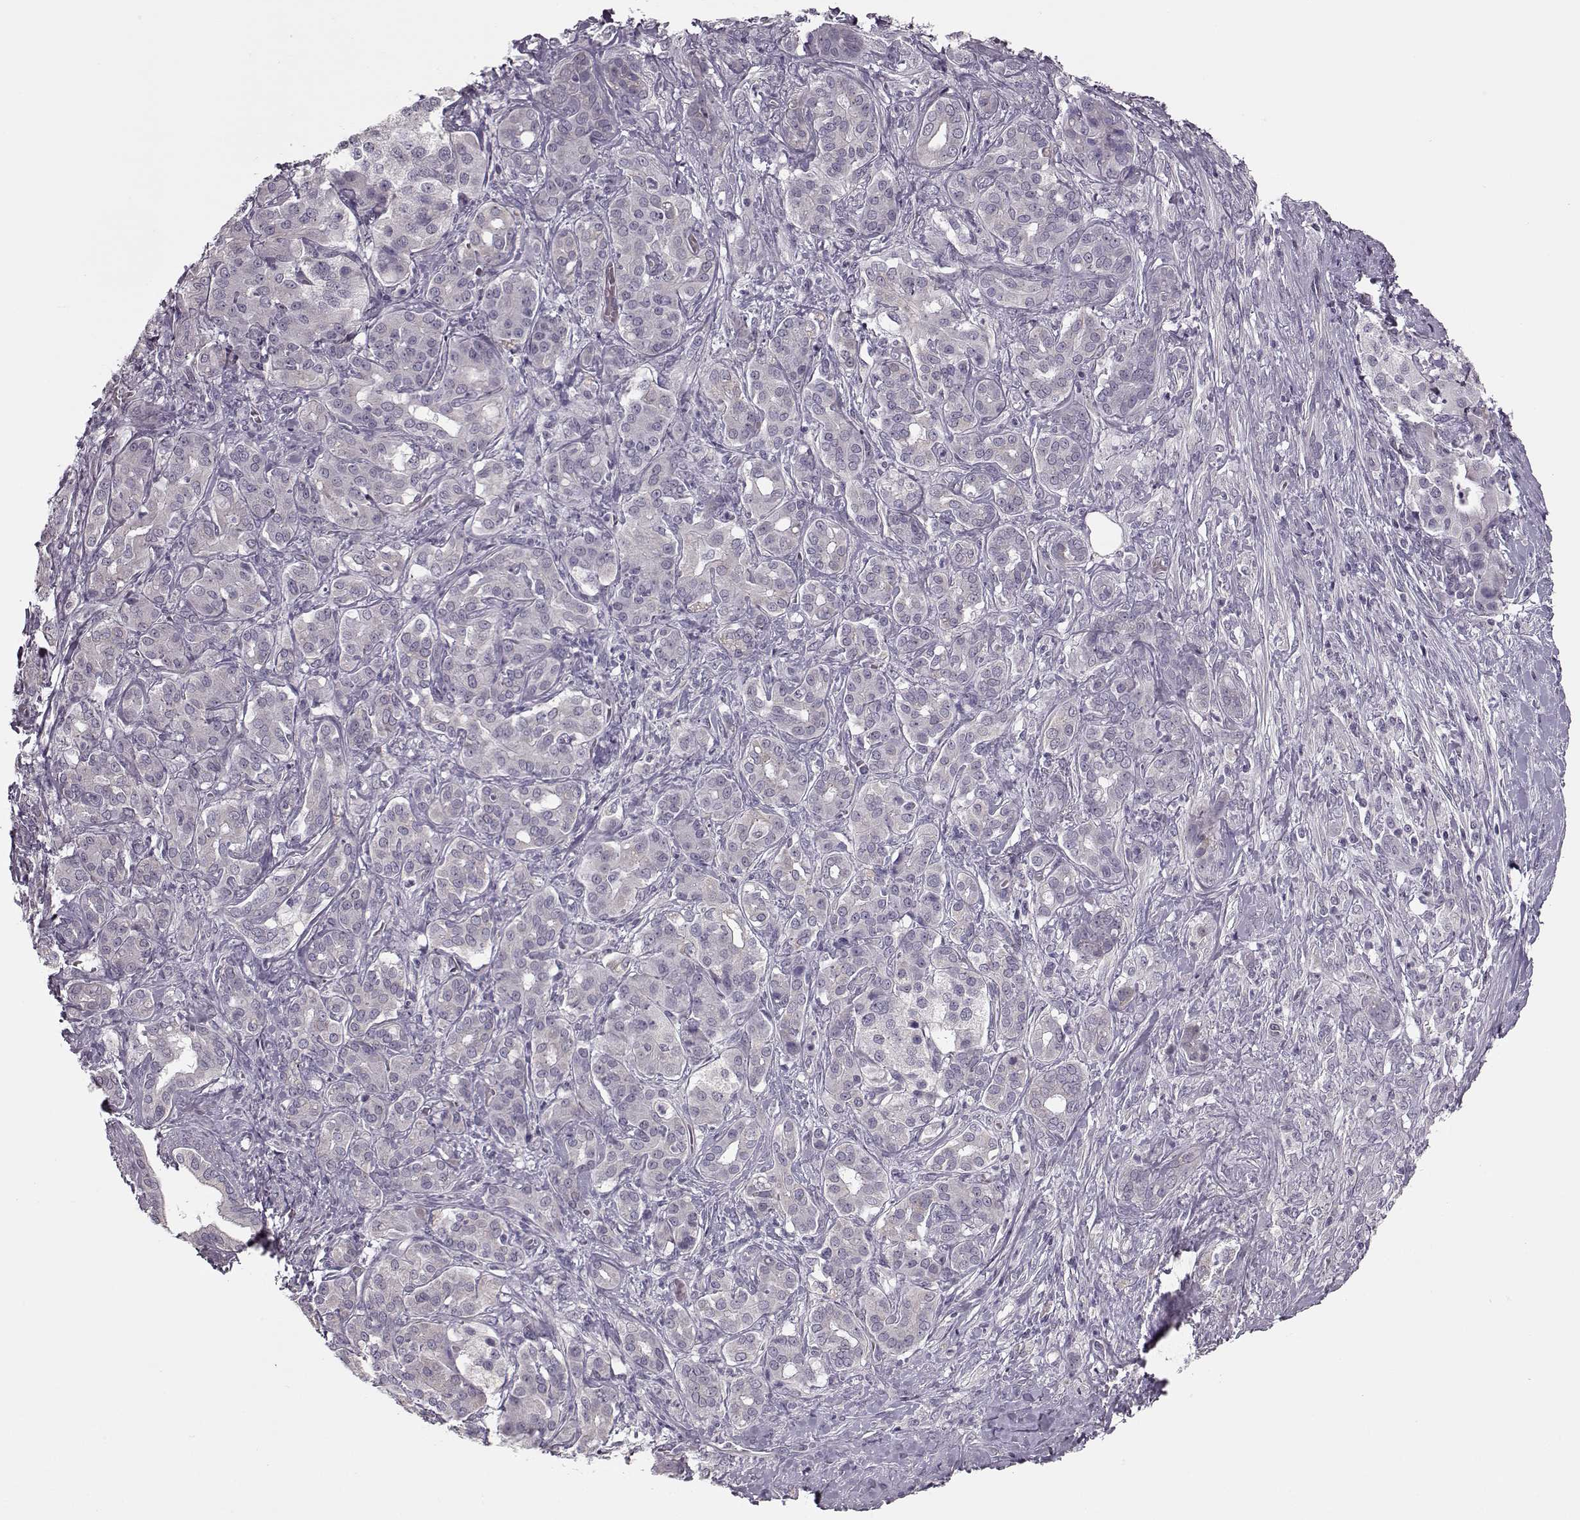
{"staining": {"intensity": "negative", "quantity": "none", "location": "none"}, "tissue": "pancreatic cancer", "cell_type": "Tumor cells", "image_type": "cancer", "snomed": [{"axis": "morphology", "description": "Normal tissue, NOS"}, {"axis": "morphology", "description": "Inflammation, NOS"}, {"axis": "morphology", "description": "Adenocarcinoma, NOS"}, {"axis": "topography", "description": "Pancreas"}], "caption": "Tumor cells show no significant expression in pancreatic cancer.", "gene": "MAP6D1", "patient": {"sex": "male", "age": 57}}